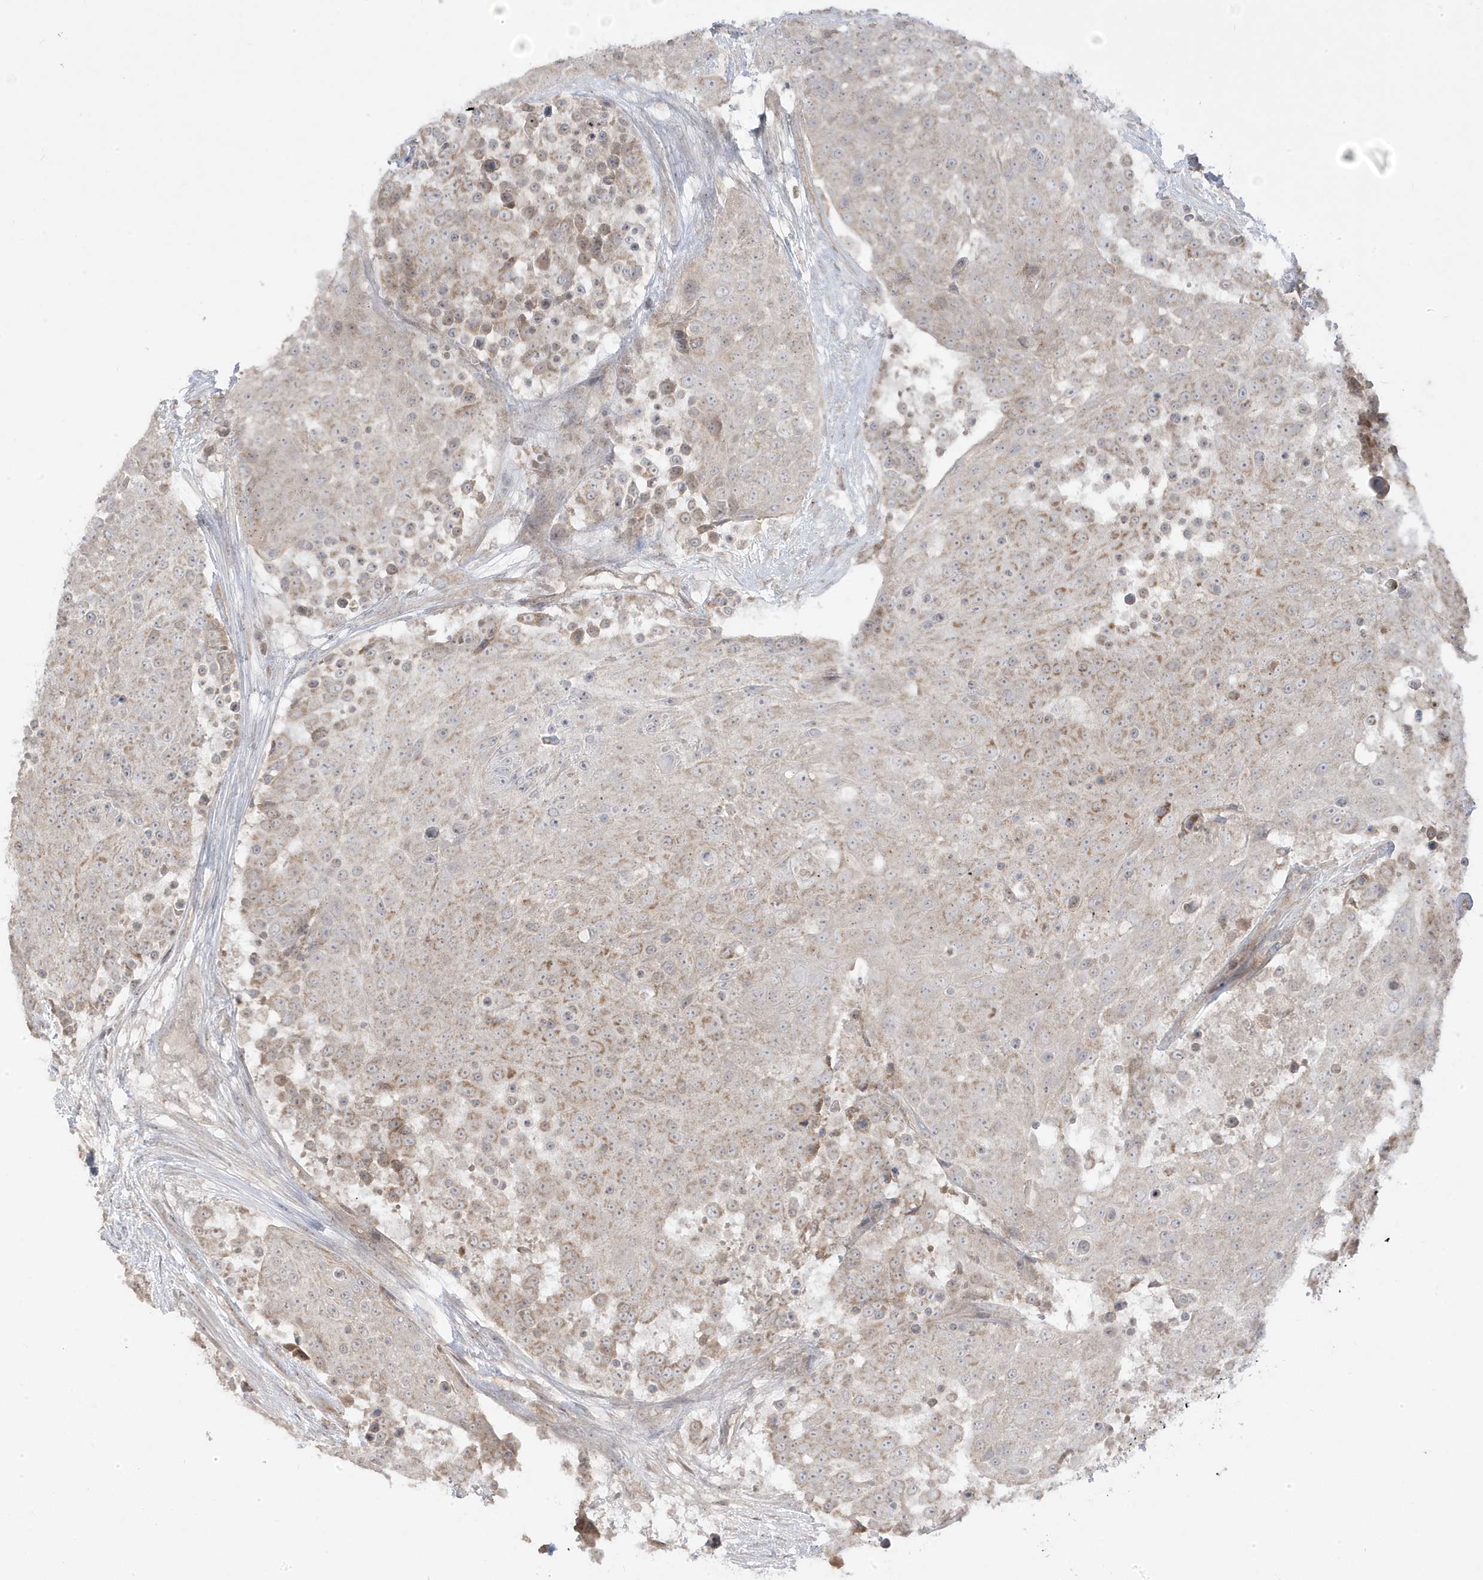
{"staining": {"intensity": "weak", "quantity": "25%-75%", "location": "cytoplasmic/membranous"}, "tissue": "urothelial cancer", "cell_type": "Tumor cells", "image_type": "cancer", "snomed": [{"axis": "morphology", "description": "Urothelial carcinoma, High grade"}, {"axis": "topography", "description": "Urinary bladder"}], "caption": "Brown immunohistochemical staining in human urothelial cancer reveals weak cytoplasmic/membranous staining in about 25%-75% of tumor cells. (IHC, brightfield microscopy, high magnification).", "gene": "DNAJC12", "patient": {"sex": "female", "age": 63}}